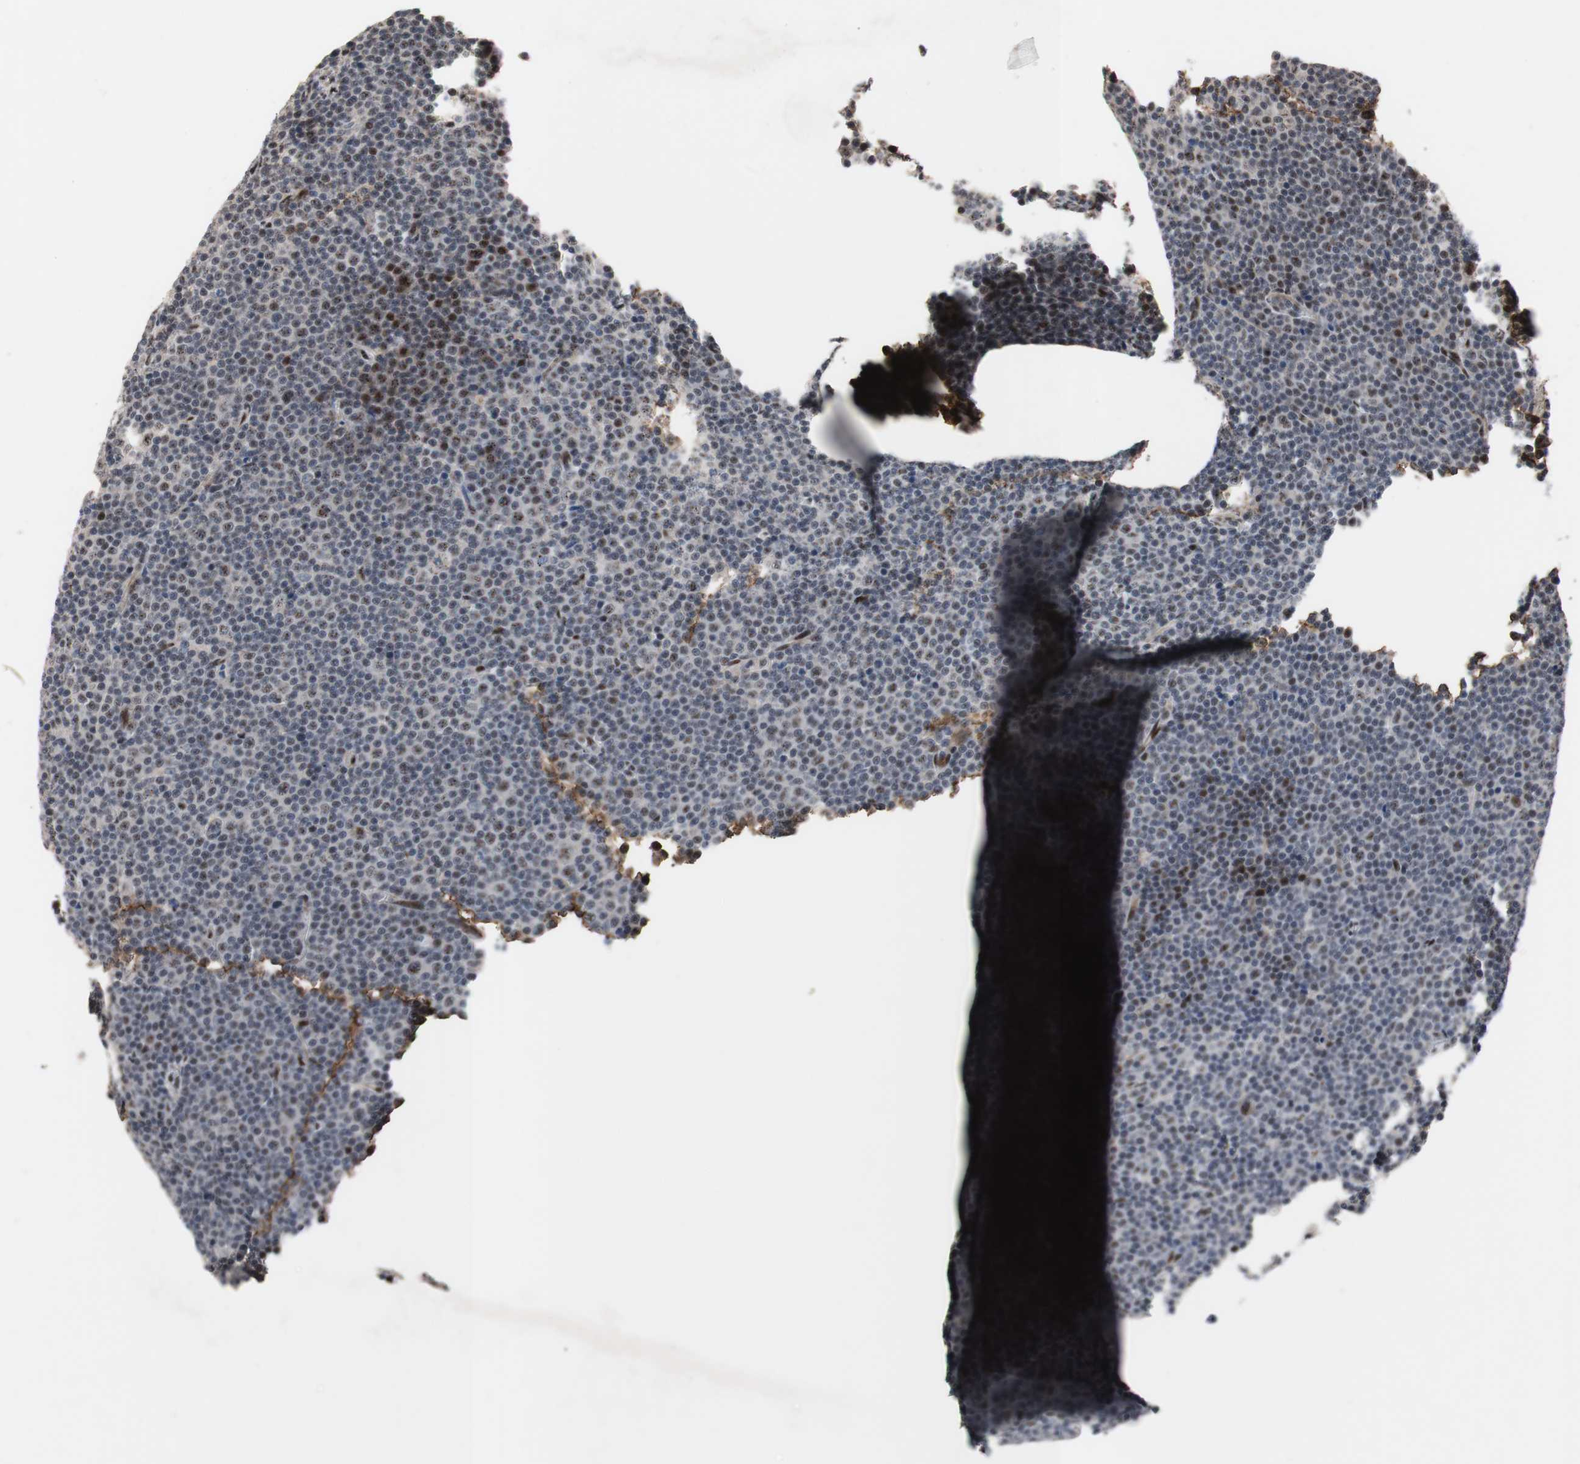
{"staining": {"intensity": "moderate", "quantity": "<25%", "location": "nuclear"}, "tissue": "lymphoma", "cell_type": "Tumor cells", "image_type": "cancer", "snomed": [{"axis": "morphology", "description": "Malignant lymphoma, non-Hodgkin's type, Low grade"}, {"axis": "topography", "description": "Lymph node"}], "caption": "Immunohistochemical staining of lymphoma shows low levels of moderate nuclear protein expression in approximately <25% of tumor cells. The staining was performed using DAB, with brown indicating positive protein expression. Nuclei are stained blue with hematoxylin.", "gene": "SOX7", "patient": {"sex": "female", "age": 67}}